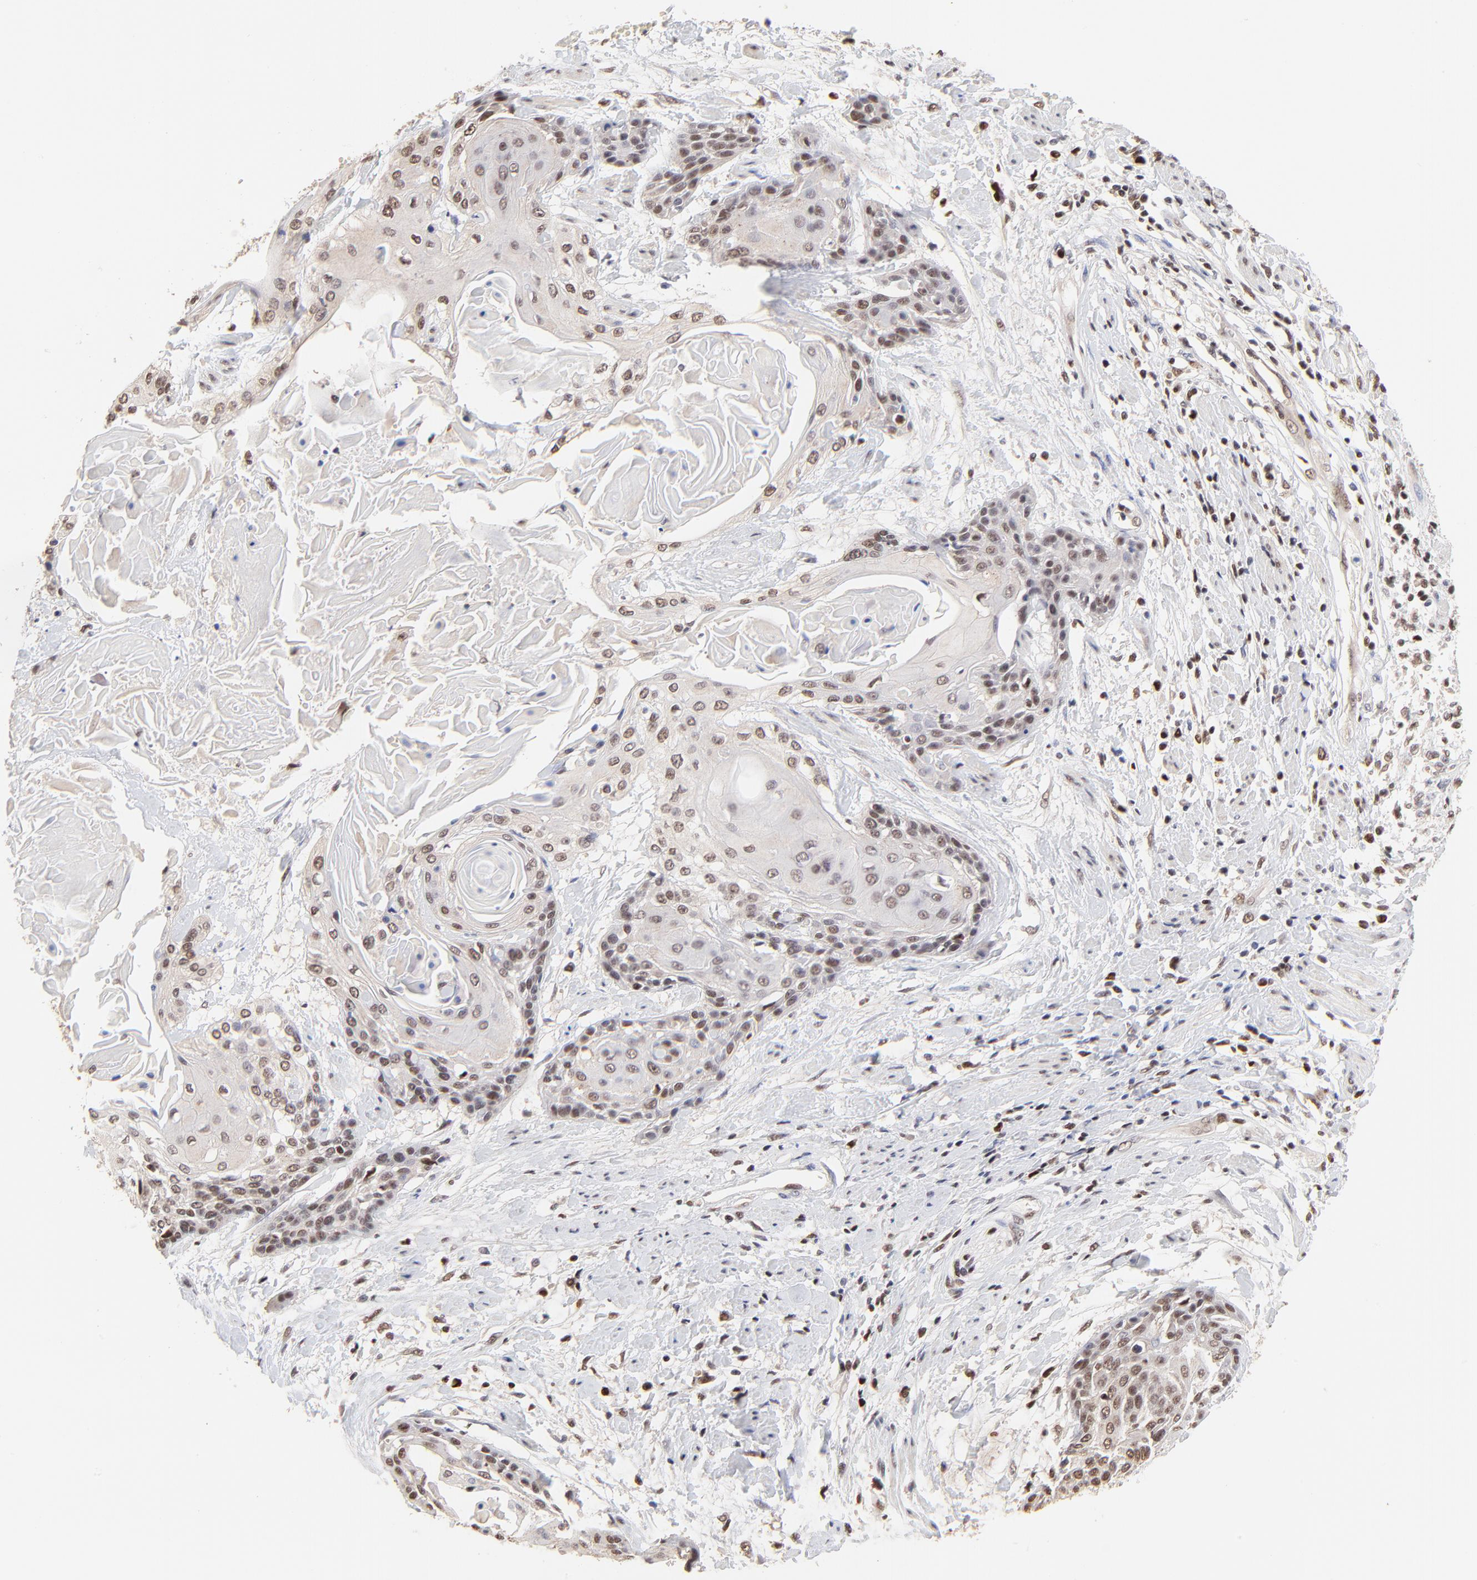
{"staining": {"intensity": "moderate", "quantity": ">75%", "location": "nuclear"}, "tissue": "cervical cancer", "cell_type": "Tumor cells", "image_type": "cancer", "snomed": [{"axis": "morphology", "description": "Squamous cell carcinoma, NOS"}, {"axis": "topography", "description": "Cervix"}], "caption": "Cervical squamous cell carcinoma tissue displays moderate nuclear expression in approximately >75% of tumor cells", "gene": "DSN1", "patient": {"sex": "female", "age": 57}}